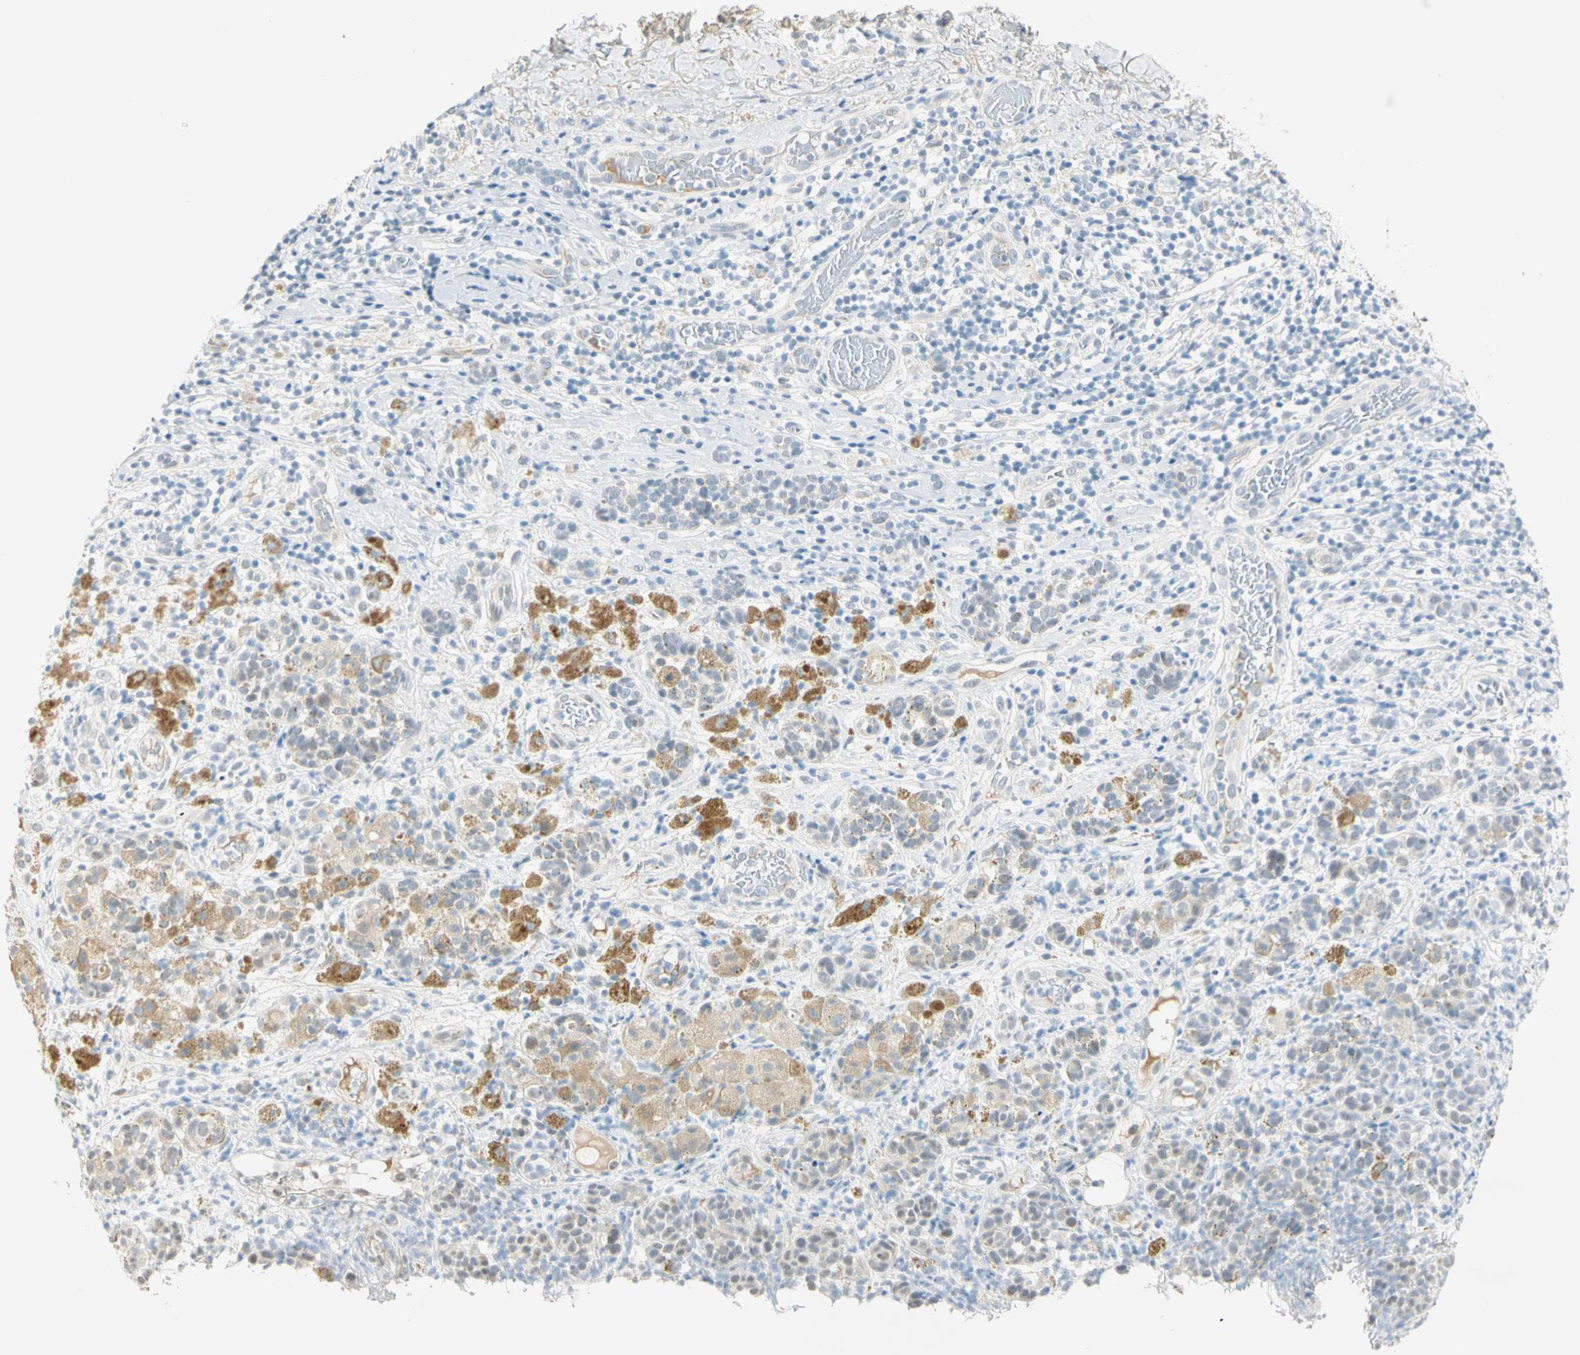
{"staining": {"intensity": "negative", "quantity": "none", "location": "none"}, "tissue": "melanoma", "cell_type": "Tumor cells", "image_type": "cancer", "snomed": [{"axis": "morphology", "description": "Malignant melanoma, NOS"}, {"axis": "topography", "description": "Skin"}], "caption": "Immunohistochemistry of human malignant melanoma reveals no expression in tumor cells.", "gene": "MLLT10", "patient": {"sex": "male", "age": 64}}